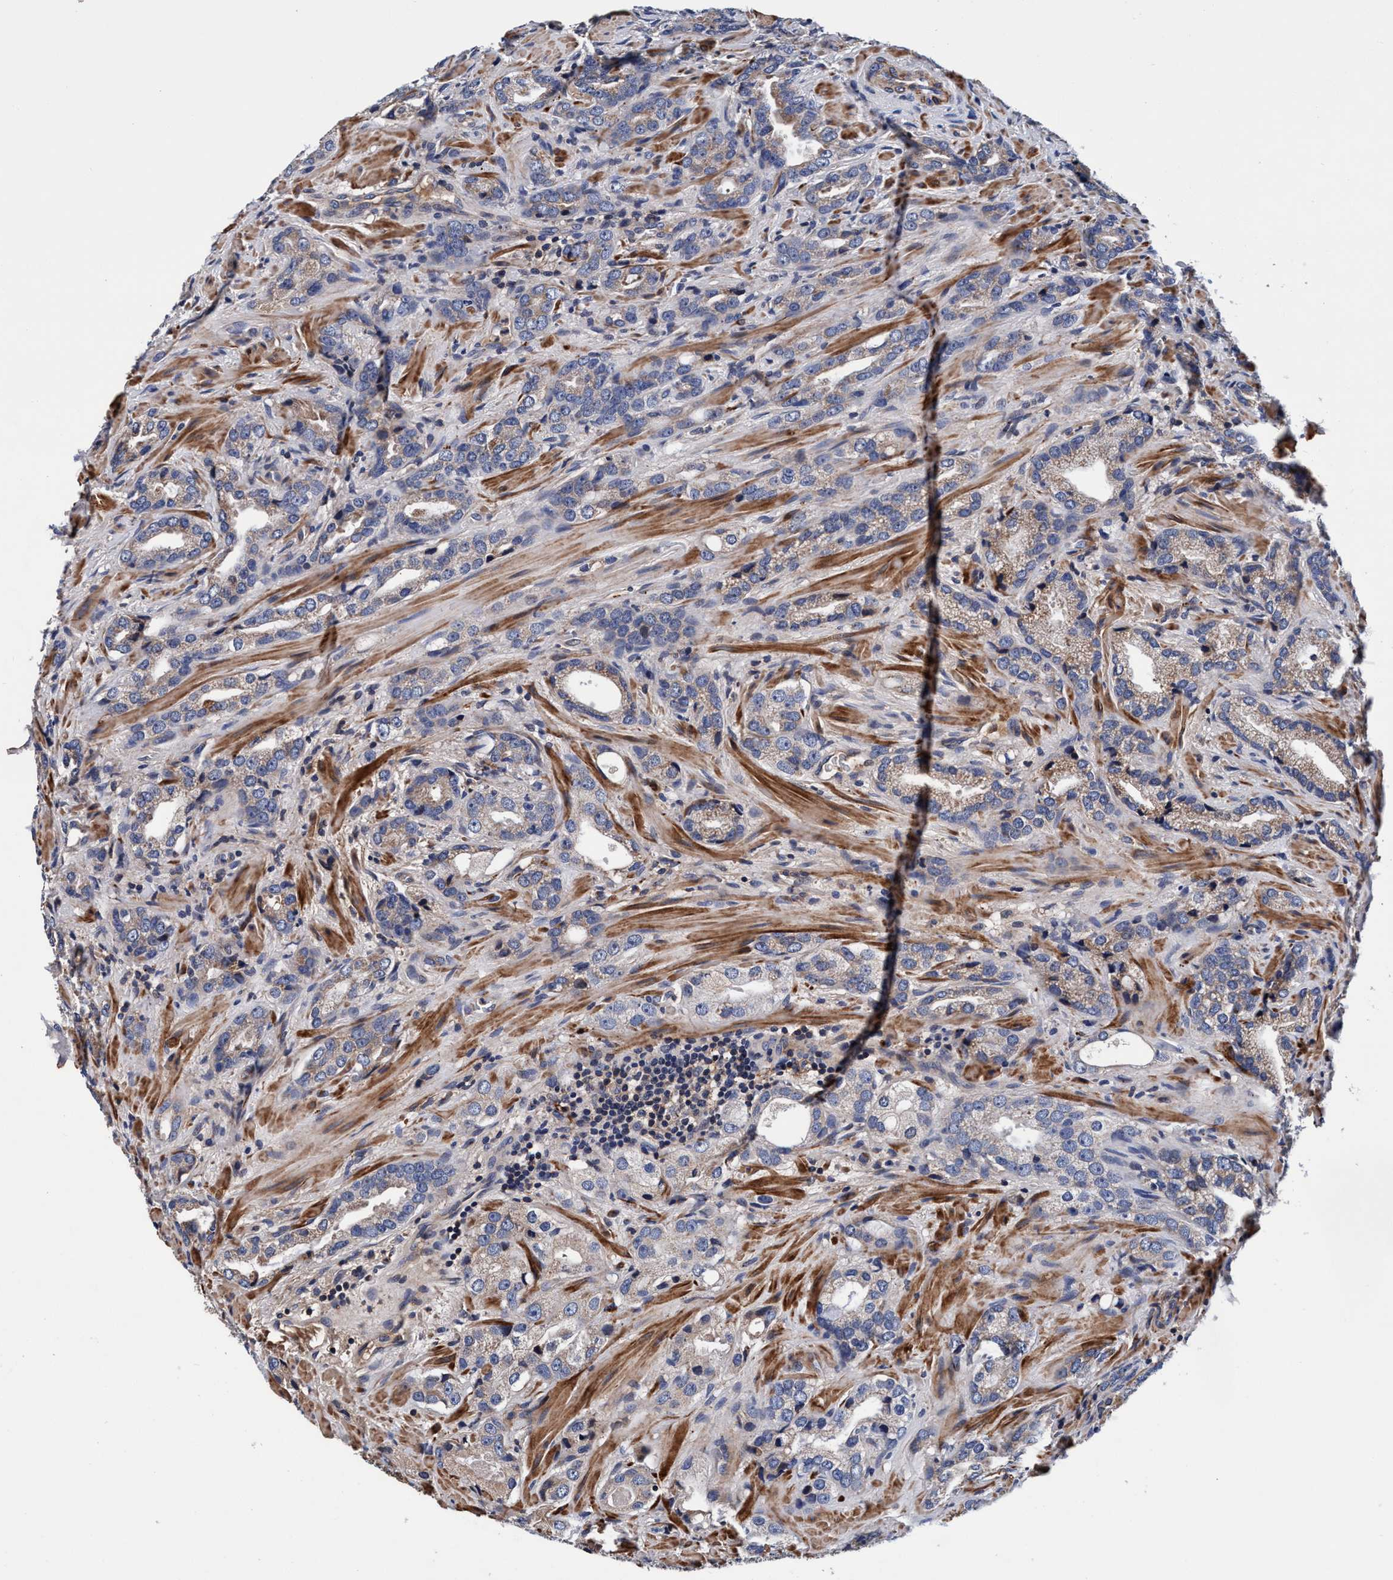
{"staining": {"intensity": "negative", "quantity": "none", "location": "none"}, "tissue": "prostate cancer", "cell_type": "Tumor cells", "image_type": "cancer", "snomed": [{"axis": "morphology", "description": "Adenocarcinoma, High grade"}, {"axis": "topography", "description": "Prostate"}], "caption": "The photomicrograph displays no significant expression in tumor cells of high-grade adenocarcinoma (prostate).", "gene": "RNF208", "patient": {"sex": "male", "age": 63}}